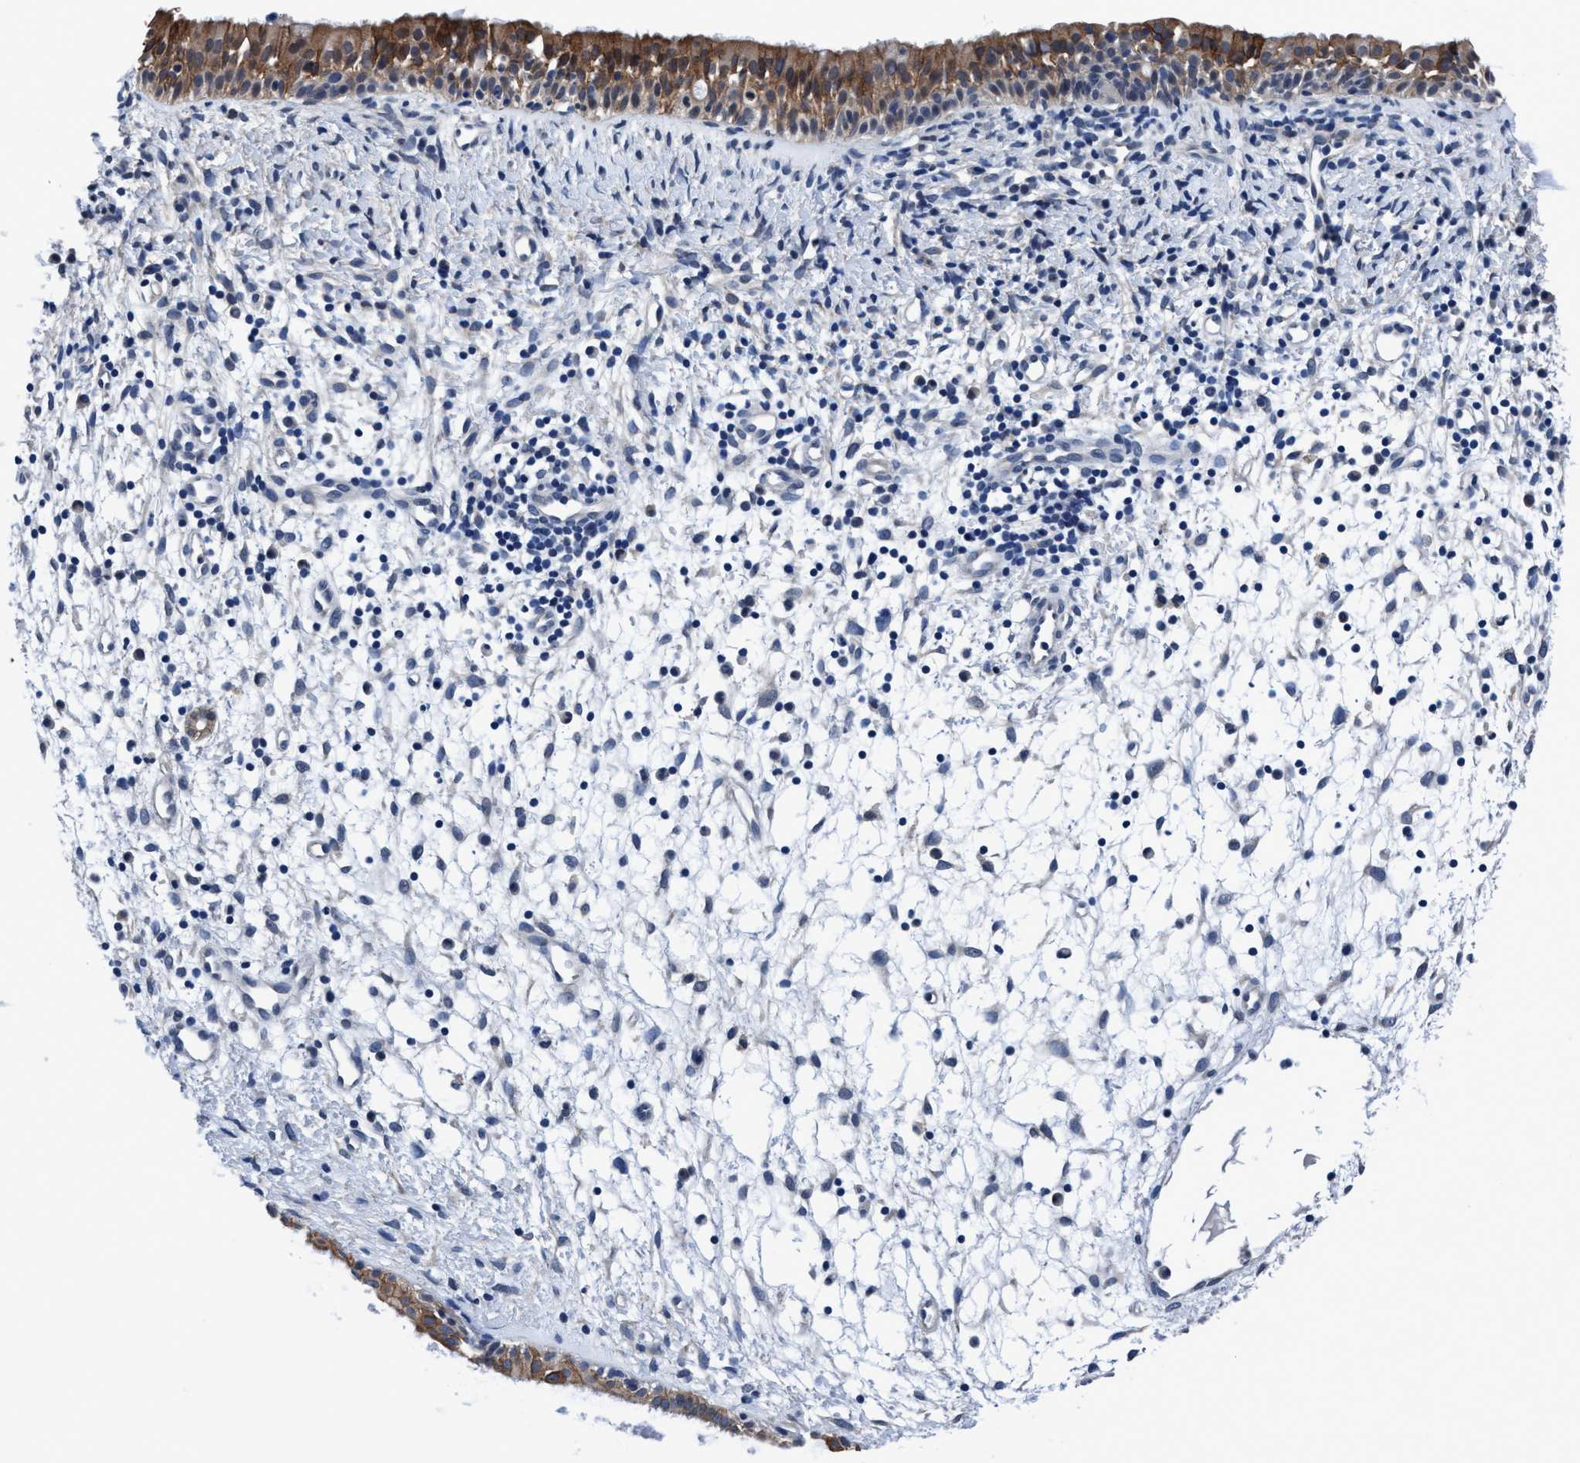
{"staining": {"intensity": "moderate", "quantity": ">75%", "location": "cytoplasmic/membranous"}, "tissue": "nasopharynx", "cell_type": "Respiratory epithelial cells", "image_type": "normal", "snomed": [{"axis": "morphology", "description": "Normal tissue, NOS"}, {"axis": "topography", "description": "Nasopharynx"}], "caption": "A brown stain highlights moderate cytoplasmic/membranous expression of a protein in respiratory epithelial cells of normal human nasopharynx. Immunohistochemistry stains the protein in brown and the nuclei are stained blue.", "gene": "TMEM94", "patient": {"sex": "male", "age": 22}}